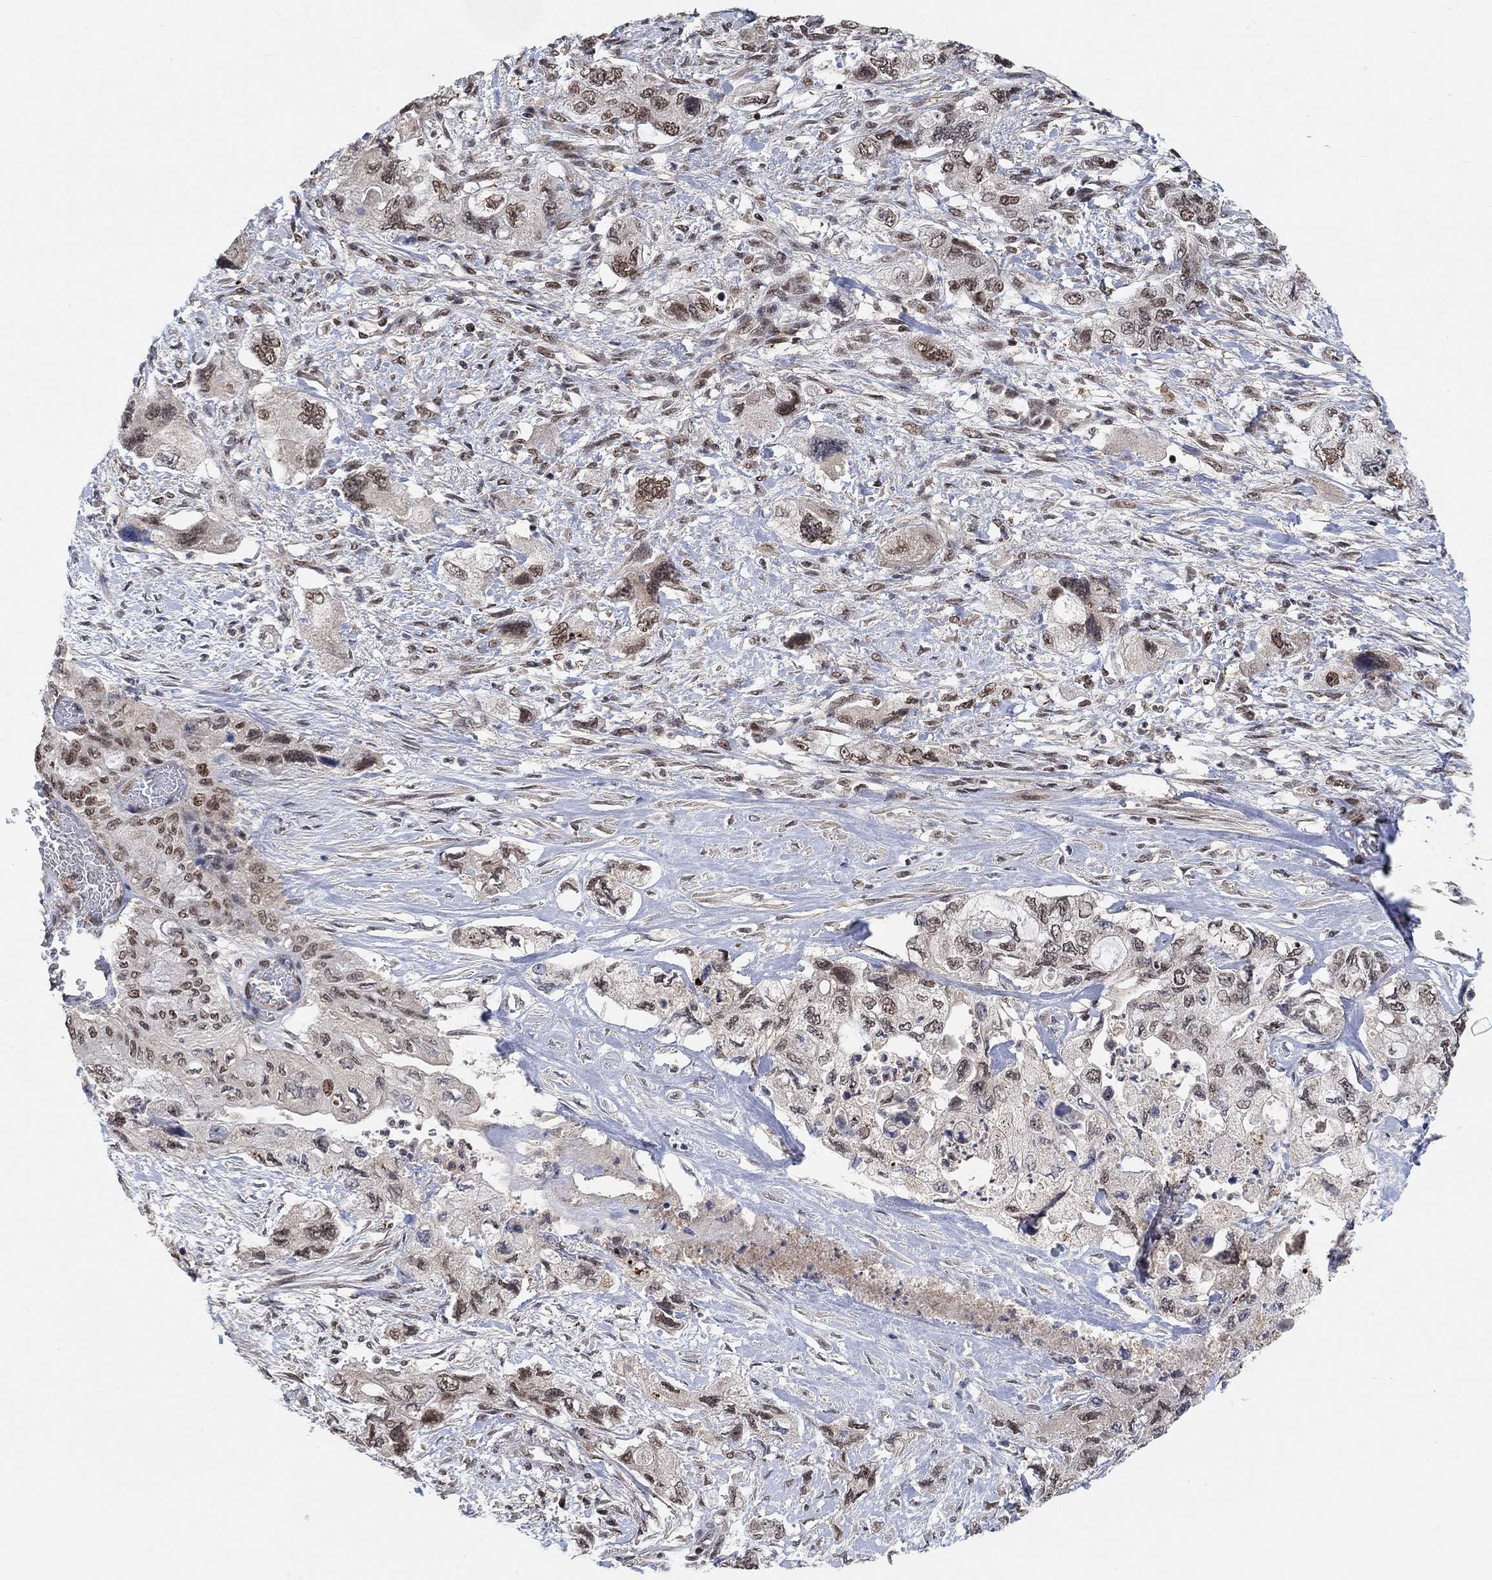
{"staining": {"intensity": "strong", "quantity": "25%-75%", "location": "nuclear"}, "tissue": "pancreatic cancer", "cell_type": "Tumor cells", "image_type": "cancer", "snomed": [{"axis": "morphology", "description": "Adenocarcinoma, NOS"}, {"axis": "topography", "description": "Pancreas"}], "caption": "Protein staining by immunohistochemistry exhibits strong nuclear expression in about 25%-75% of tumor cells in pancreatic cancer (adenocarcinoma).", "gene": "THAP8", "patient": {"sex": "female", "age": 73}}